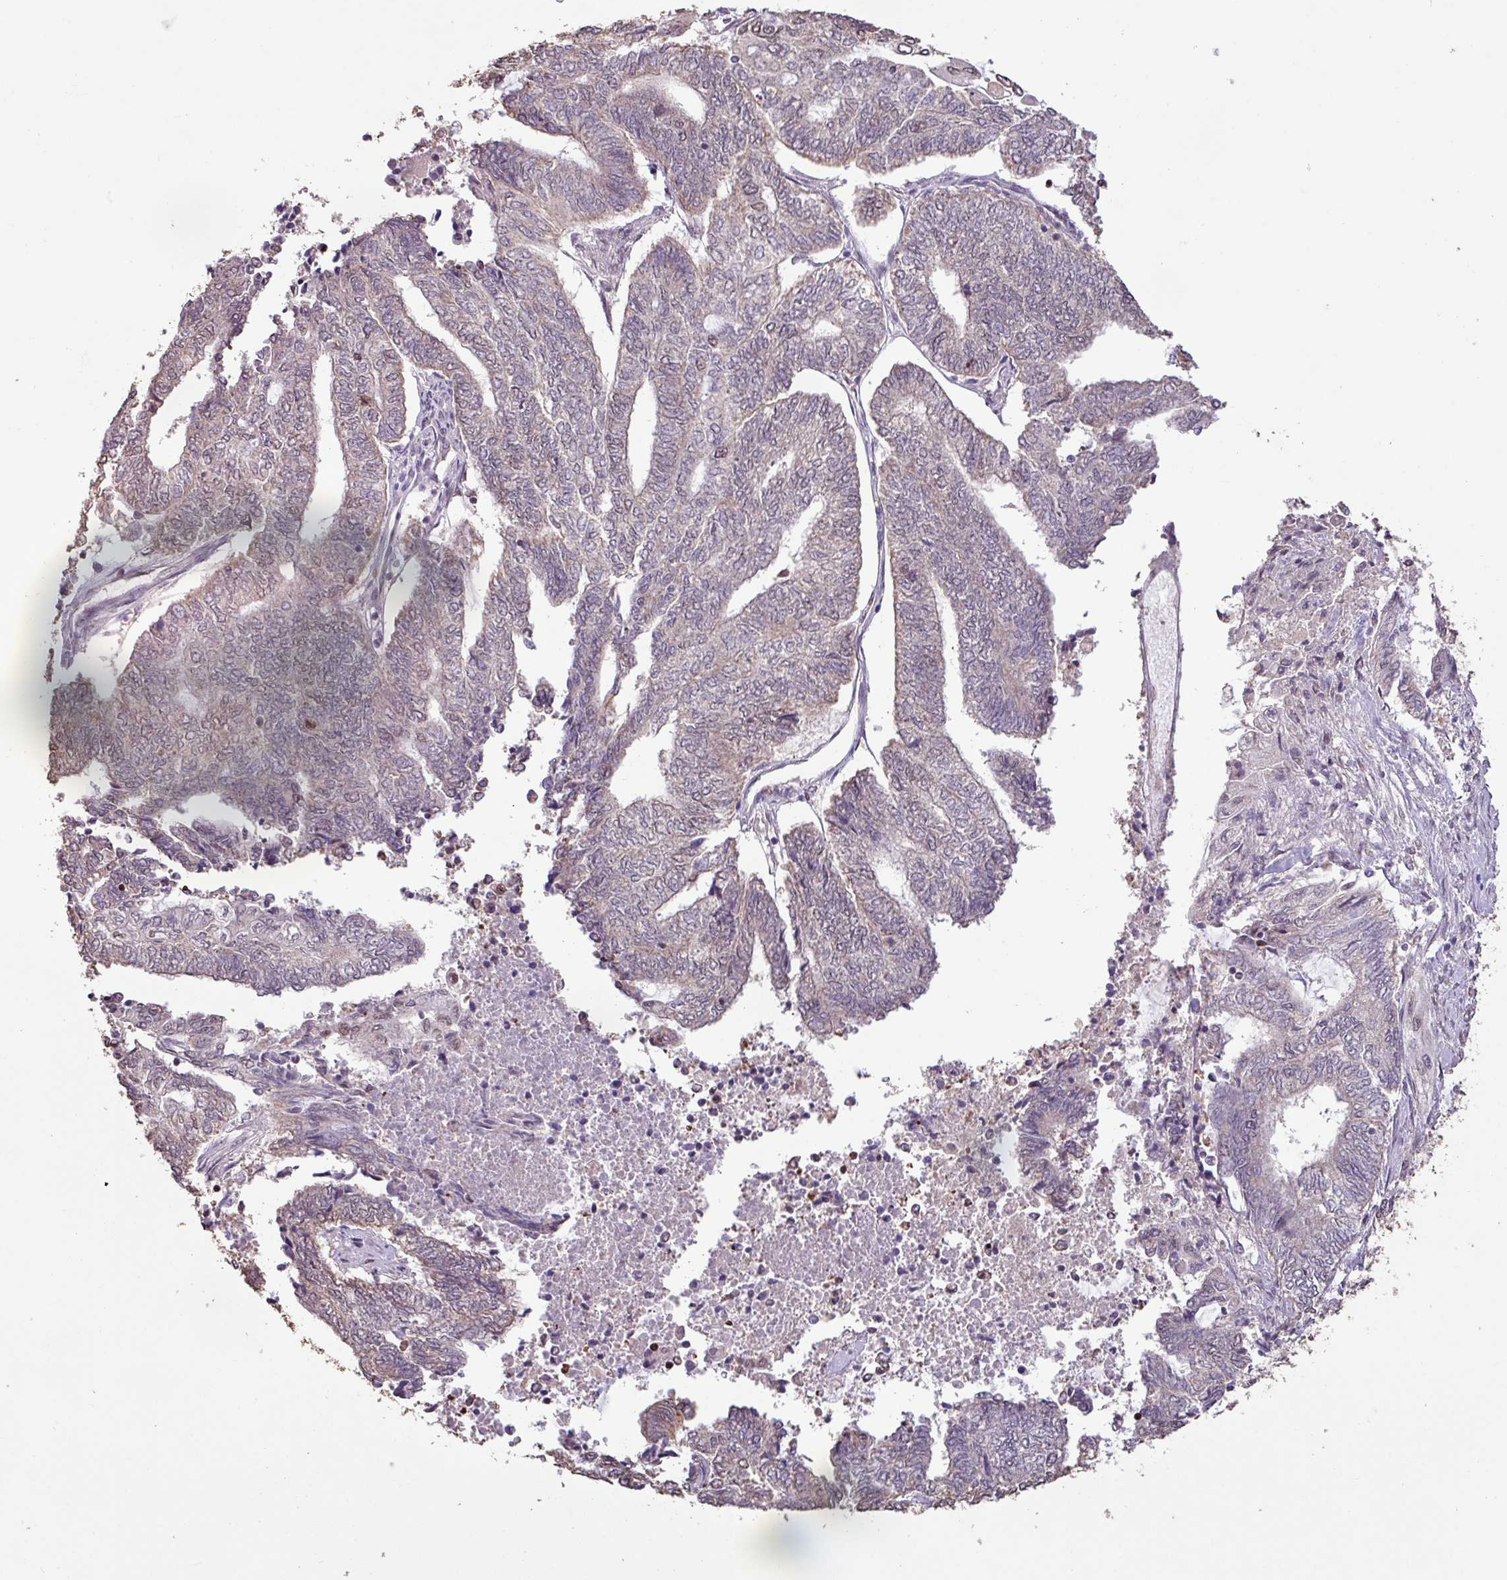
{"staining": {"intensity": "weak", "quantity": "25%-75%", "location": "nuclear"}, "tissue": "endometrial cancer", "cell_type": "Tumor cells", "image_type": "cancer", "snomed": [{"axis": "morphology", "description": "Adenocarcinoma, NOS"}, {"axis": "topography", "description": "Uterus"}, {"axis": "topography", "description": "Endometrium"}], "caption": "Endometrial cancer (adenocarcinoma) stained for a protein (brown) shows weak nuclear positive positivity in about 25%-75% of tumor cells.", "gene": "ZNF709", "patient": {"sex": "female", "age": 70}}